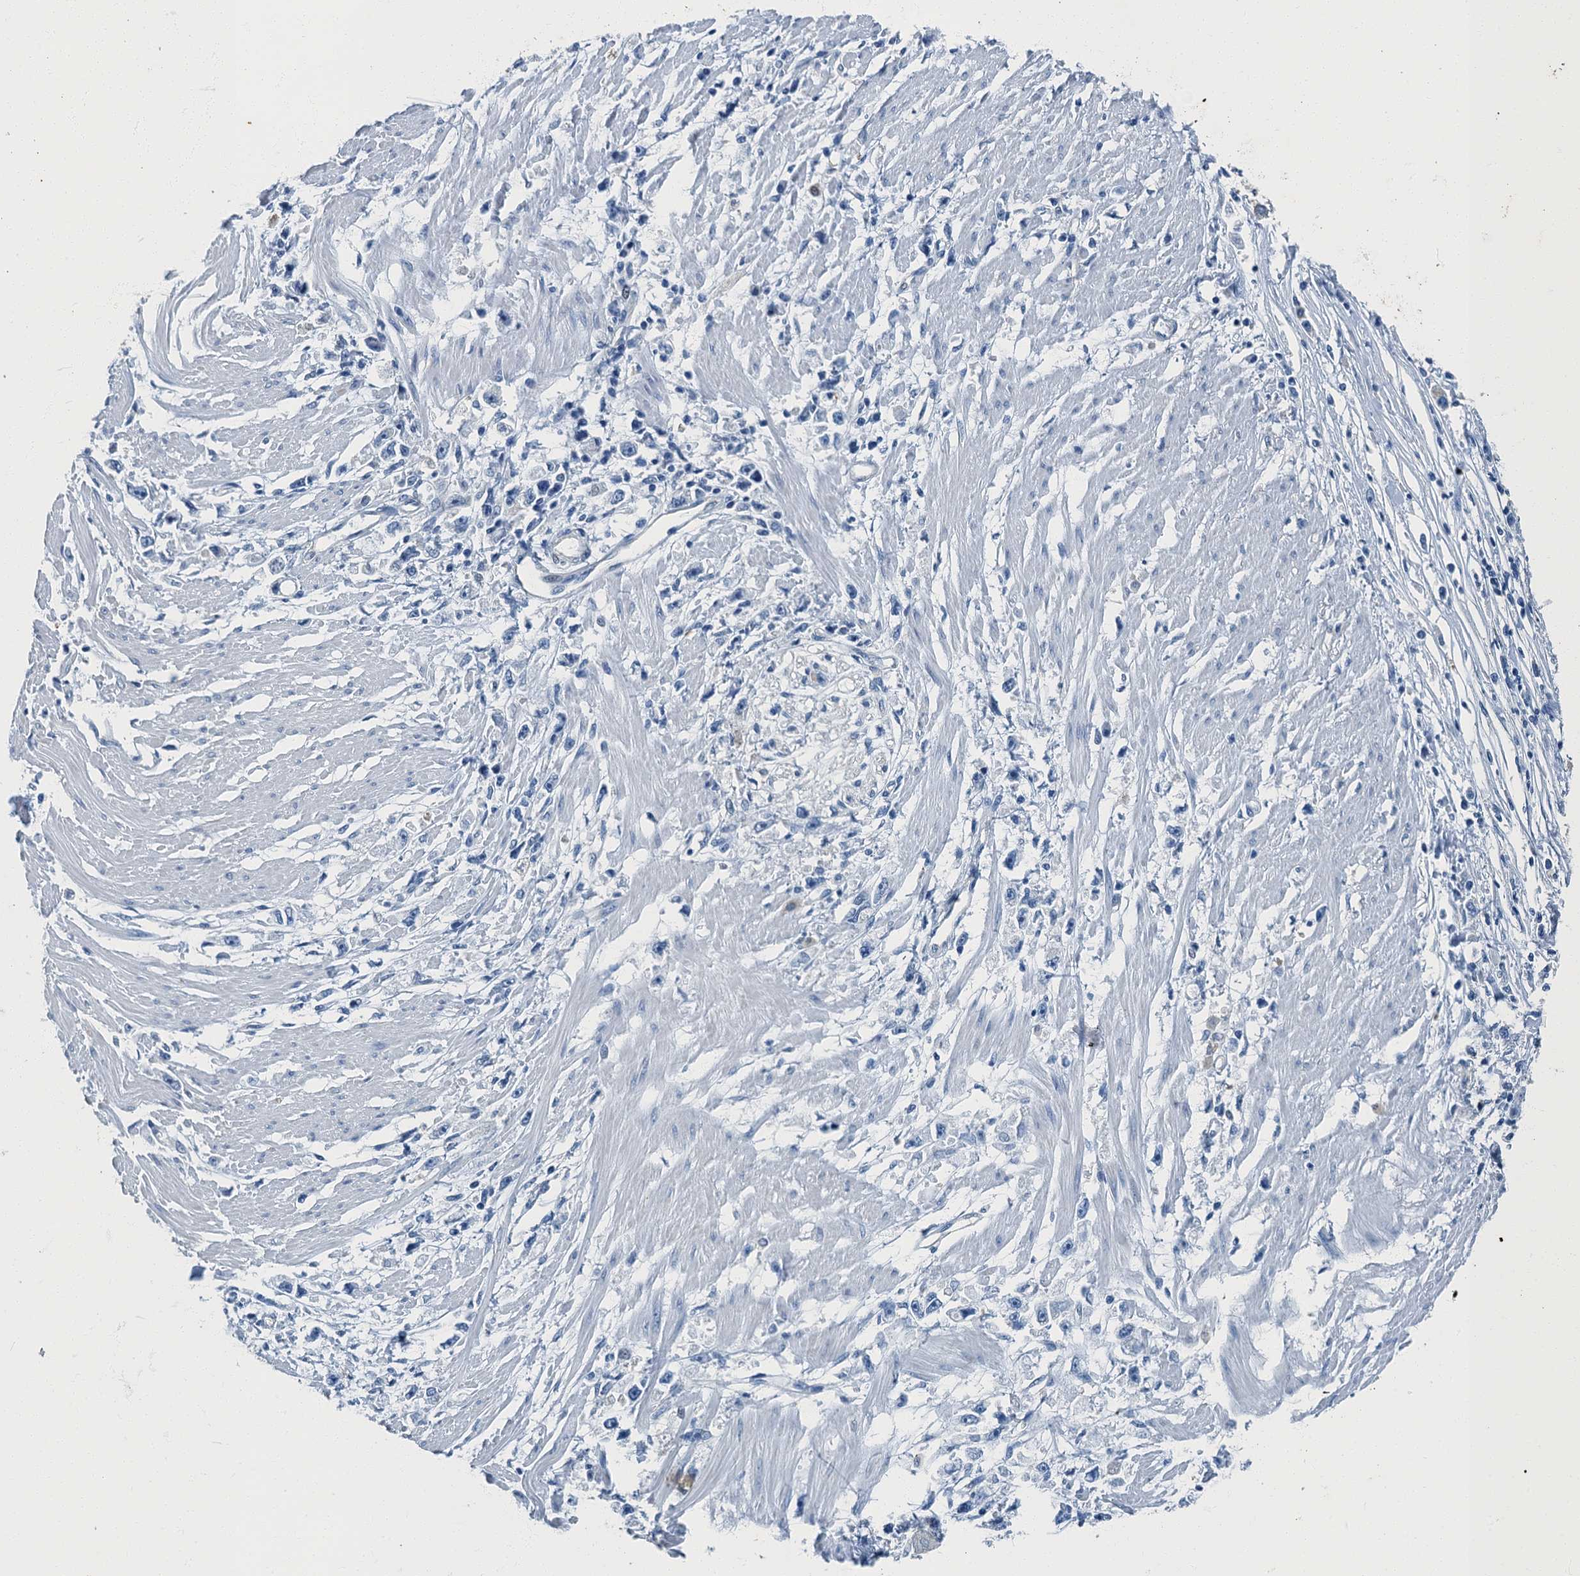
{"staining": {"intensity": "negative", "quantity": "none", "location": "none"}, "tissue": "stomach cancer", "cell_type": "Tumor cells", "image_type": "cancer", "snomed": [{"axis": "morphology", "description": "Adenocarcinoma, NOS"}, {"axis": "topography", "description": "Stomach"}], "caption": "A photomicrograph of stomach cancer (adenocarcinoma) stained for a protein shows no brown staining in tumor cells. Nuclei are stained in blue.", "gene": "GADL1", "patient": {"sex": "female", "age": 59}}